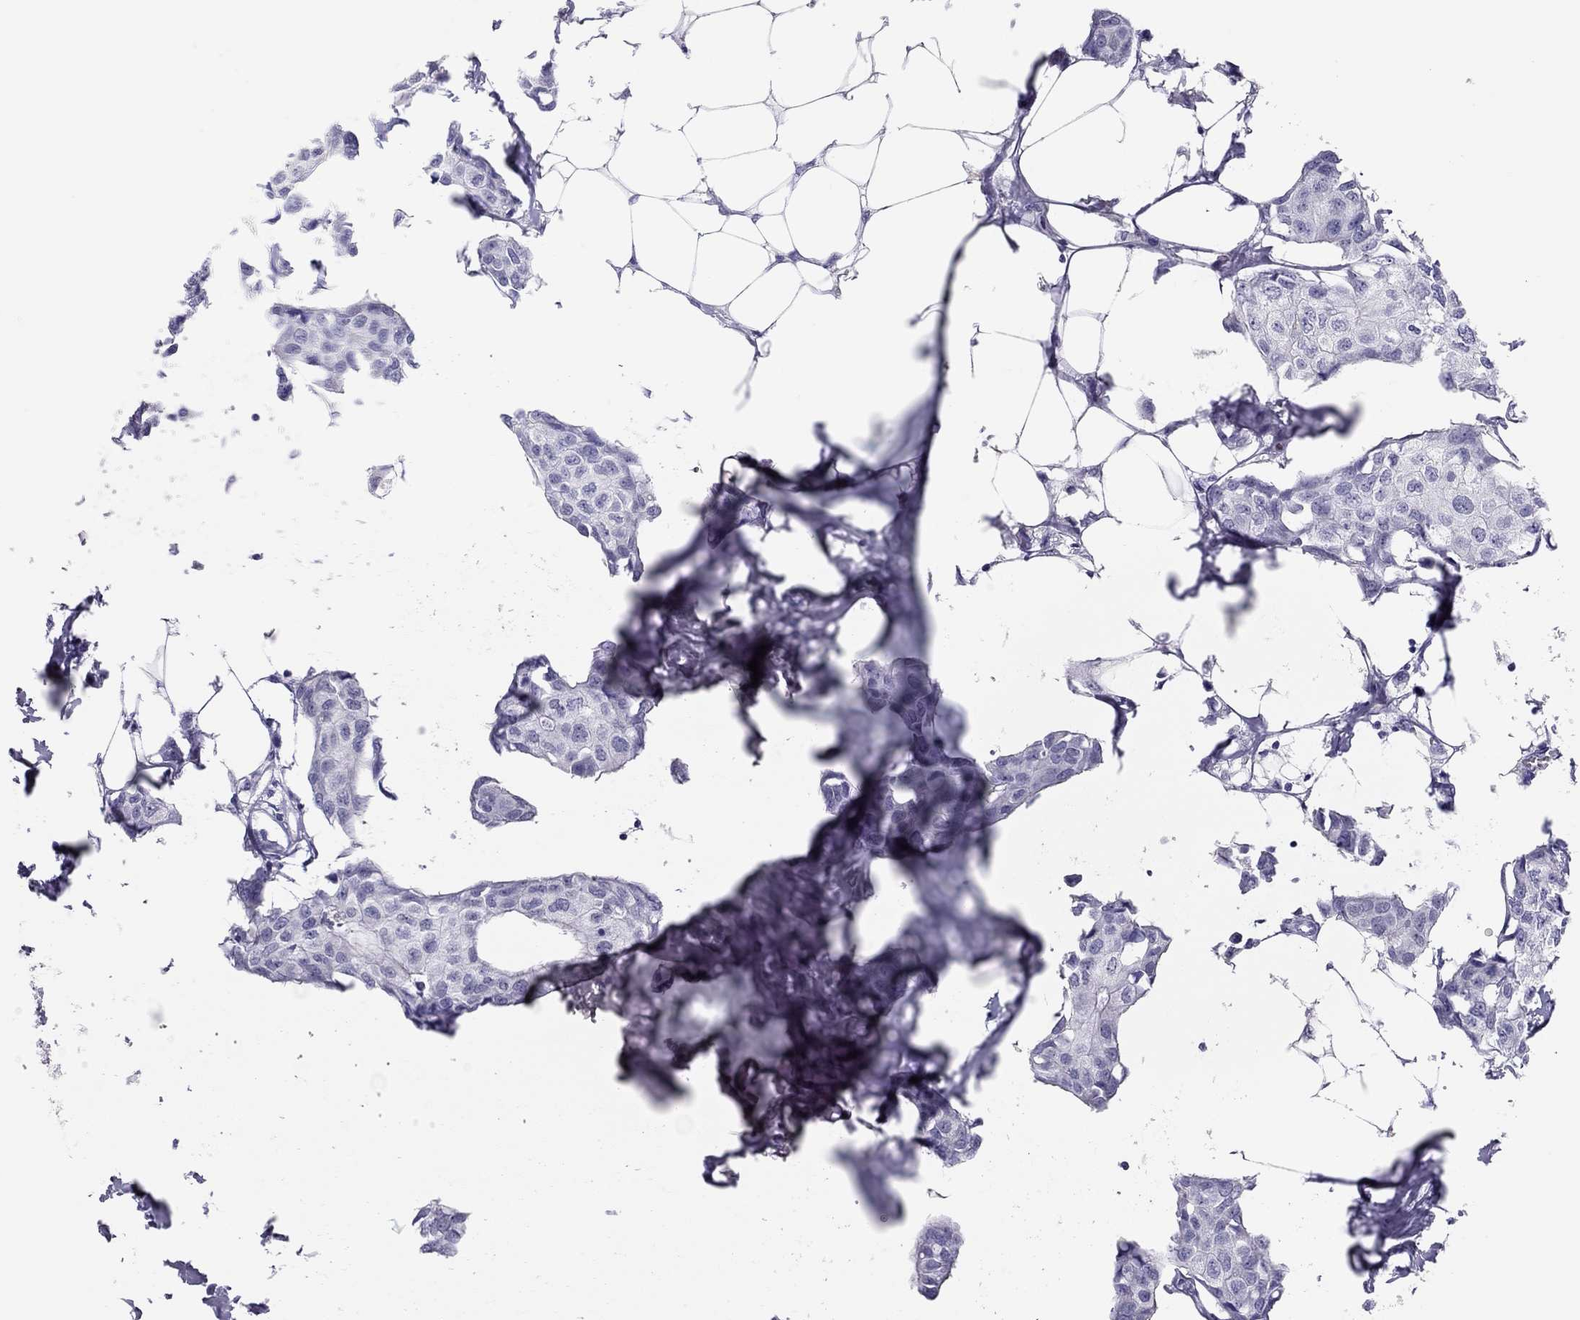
{"staining": {"intensity": "negative", "quantity": "none", "location": "none"}, "tissue": "breast cancer", "cell_type": "Tumor cells", "image_type": "cancer", "snomed": [{"axis": "morphology", "description": "Duct carcinoma"}, {"axis": "topography", "description": "Breast"}], "caption": "Tumor cells show no significant protein expression in breast invasive ductal carcinoma.", "gene": "PHOX2A", "patient": {"sex": "female", "age": 80}}